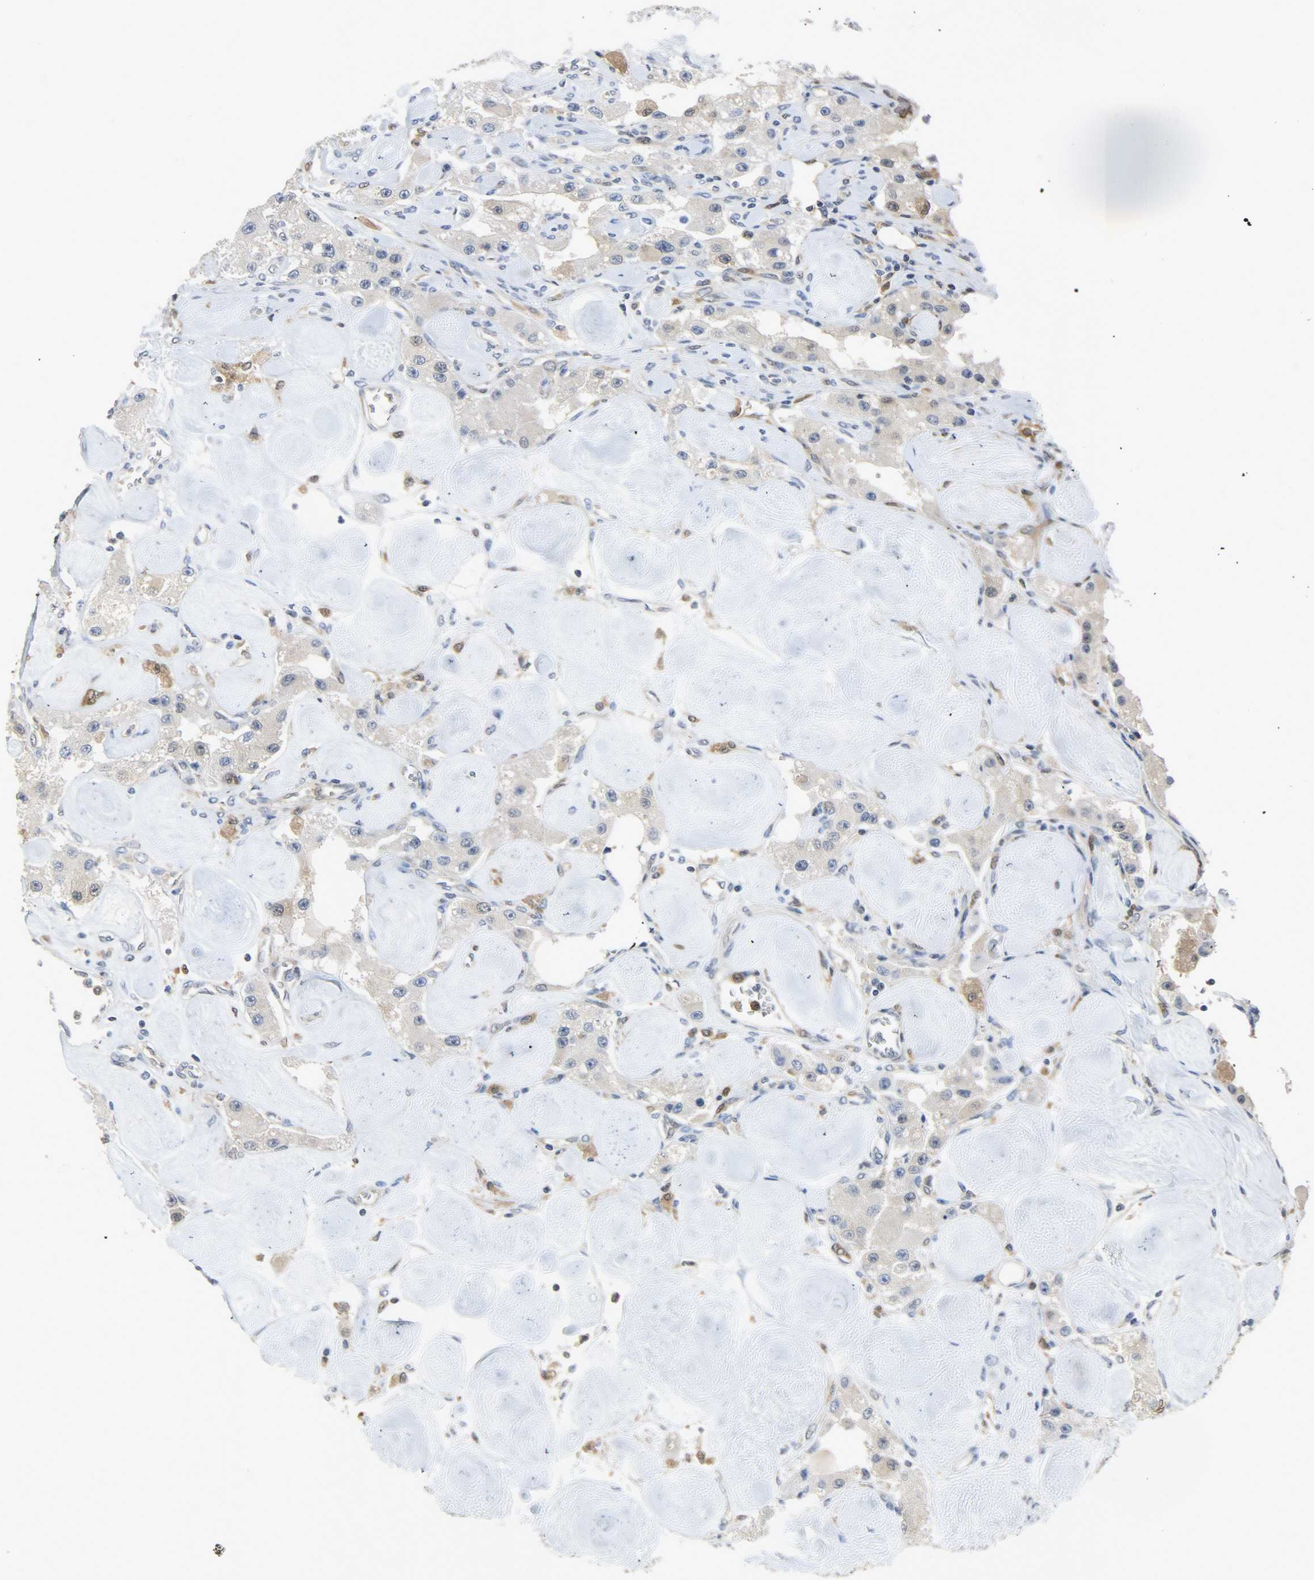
{"staining": {"intensity": "moderate", "quantity": "25%-75%", "location": "cytoplasmic/membranous,nuclear"}, "tissue": "carcinoid", "cell_type": "Tumor cells", "image_type": "cancer", "snomed": [{"axis": "morphology", "description": "Carcinoid, malignant, NOS"}, {"axis": "topography", "description": "Pancreas"}], "caption": "Immunohistochemistry staining of carcinoid, which exhibits medium levels of moderate cytoplasmic/membranous and nuclear positivity in approximately 25%-75% of tumor cells indicating moderate cytoplasmic/membranous and nuclear protein expression. The staining was performed using DAB (brown) for protein detection and nuclei were counterstained in hematoxylin (blue).", "gene": "EIF4EBP1", "patient": {"sex": "male", "age": 41}}